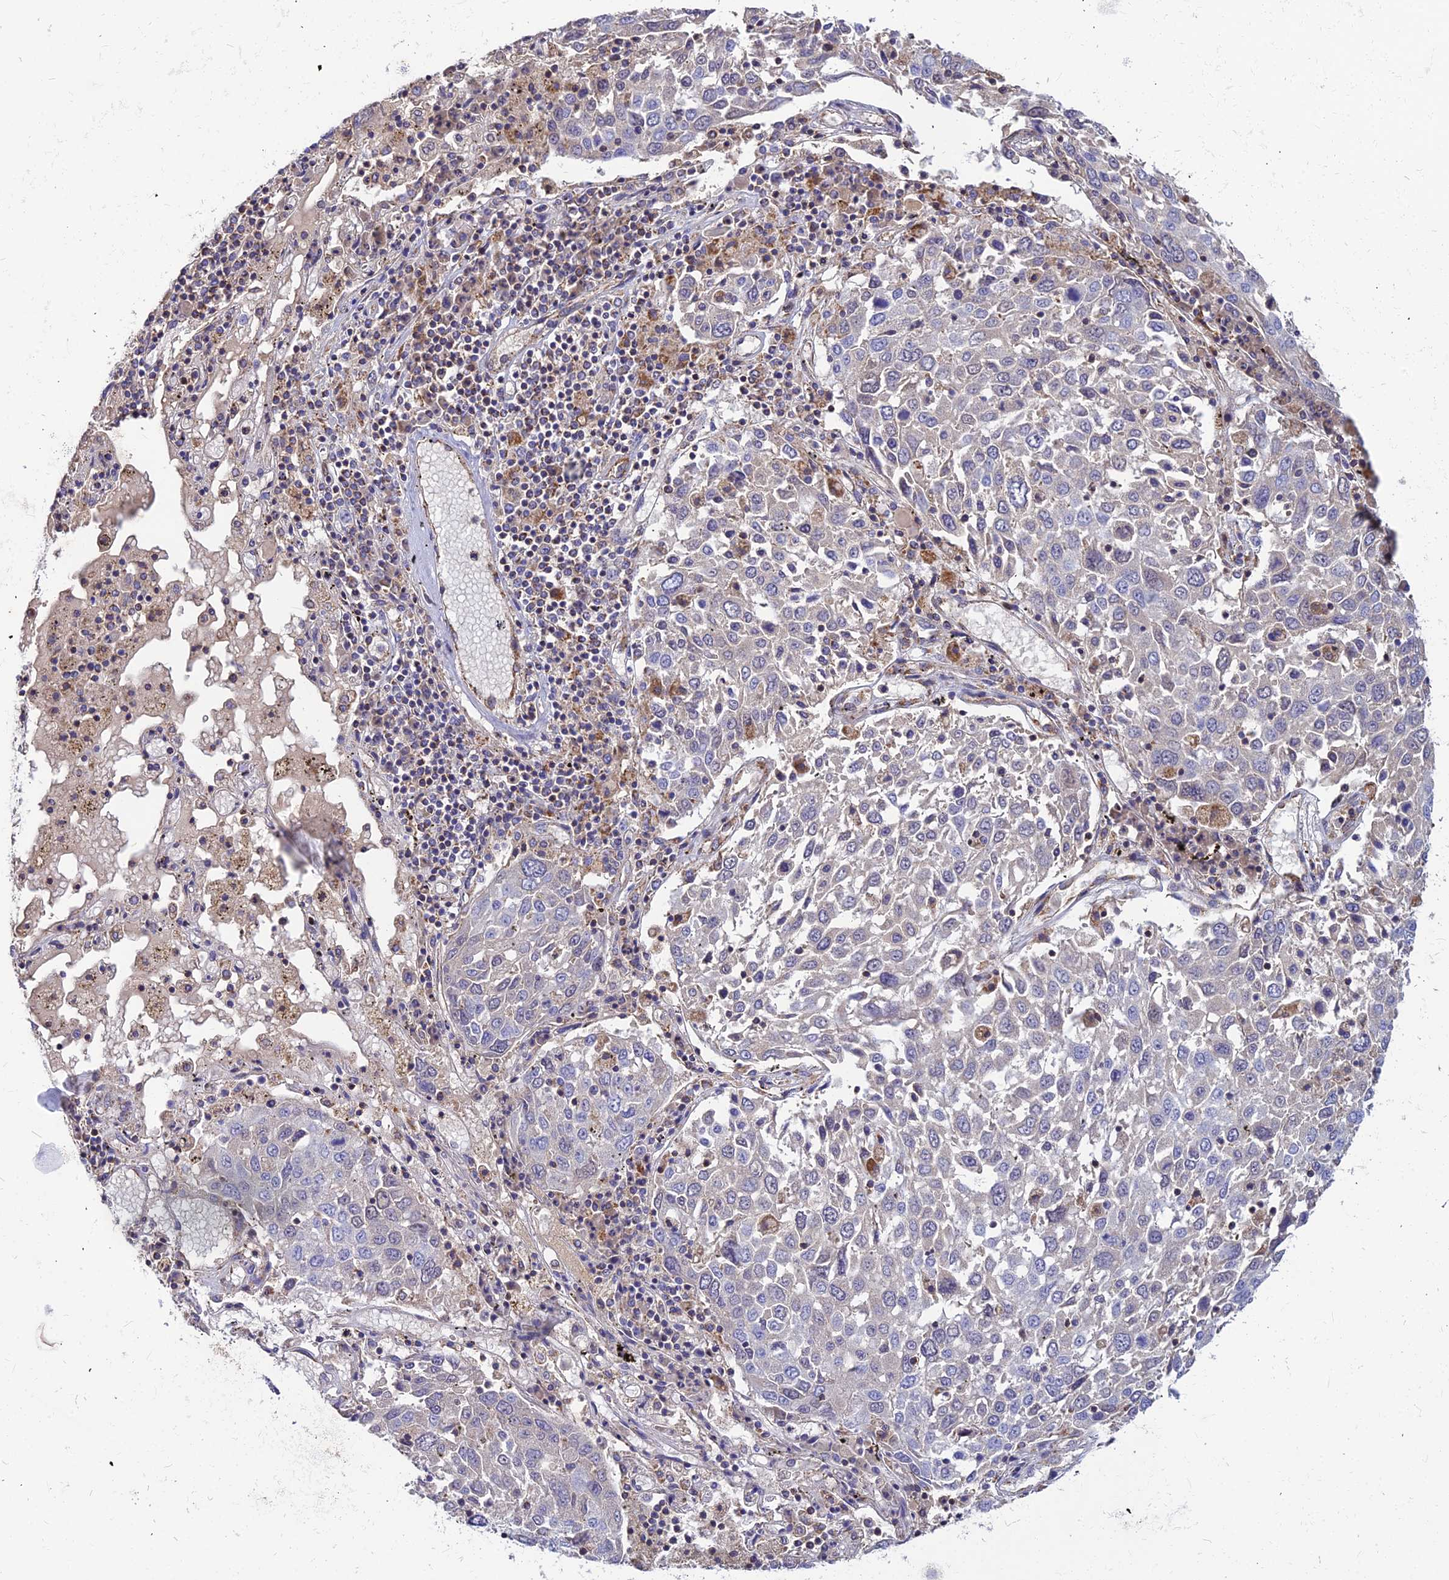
{"staining": {"intensity": "negative", "quantity": "none", "location": "none"}, "tissue": "lung cancer", "cell_type": "Tumor cells", "image_type": "cancer", "snomed": [{"axis": "morphology", "description": "Squamous cell carcinoma, NOS"}, {"axis": "topography", "description": "Lung"}], "caption": "High magnification brightfield microscopy of squamous cell carcinoma (lung) stained with DAB (brown) and counterstained with hematoxylin (blue): tumor cells show no significant expression.", "gene": "ASPHD1", "patient": {"sex": "male", "age": 65}}